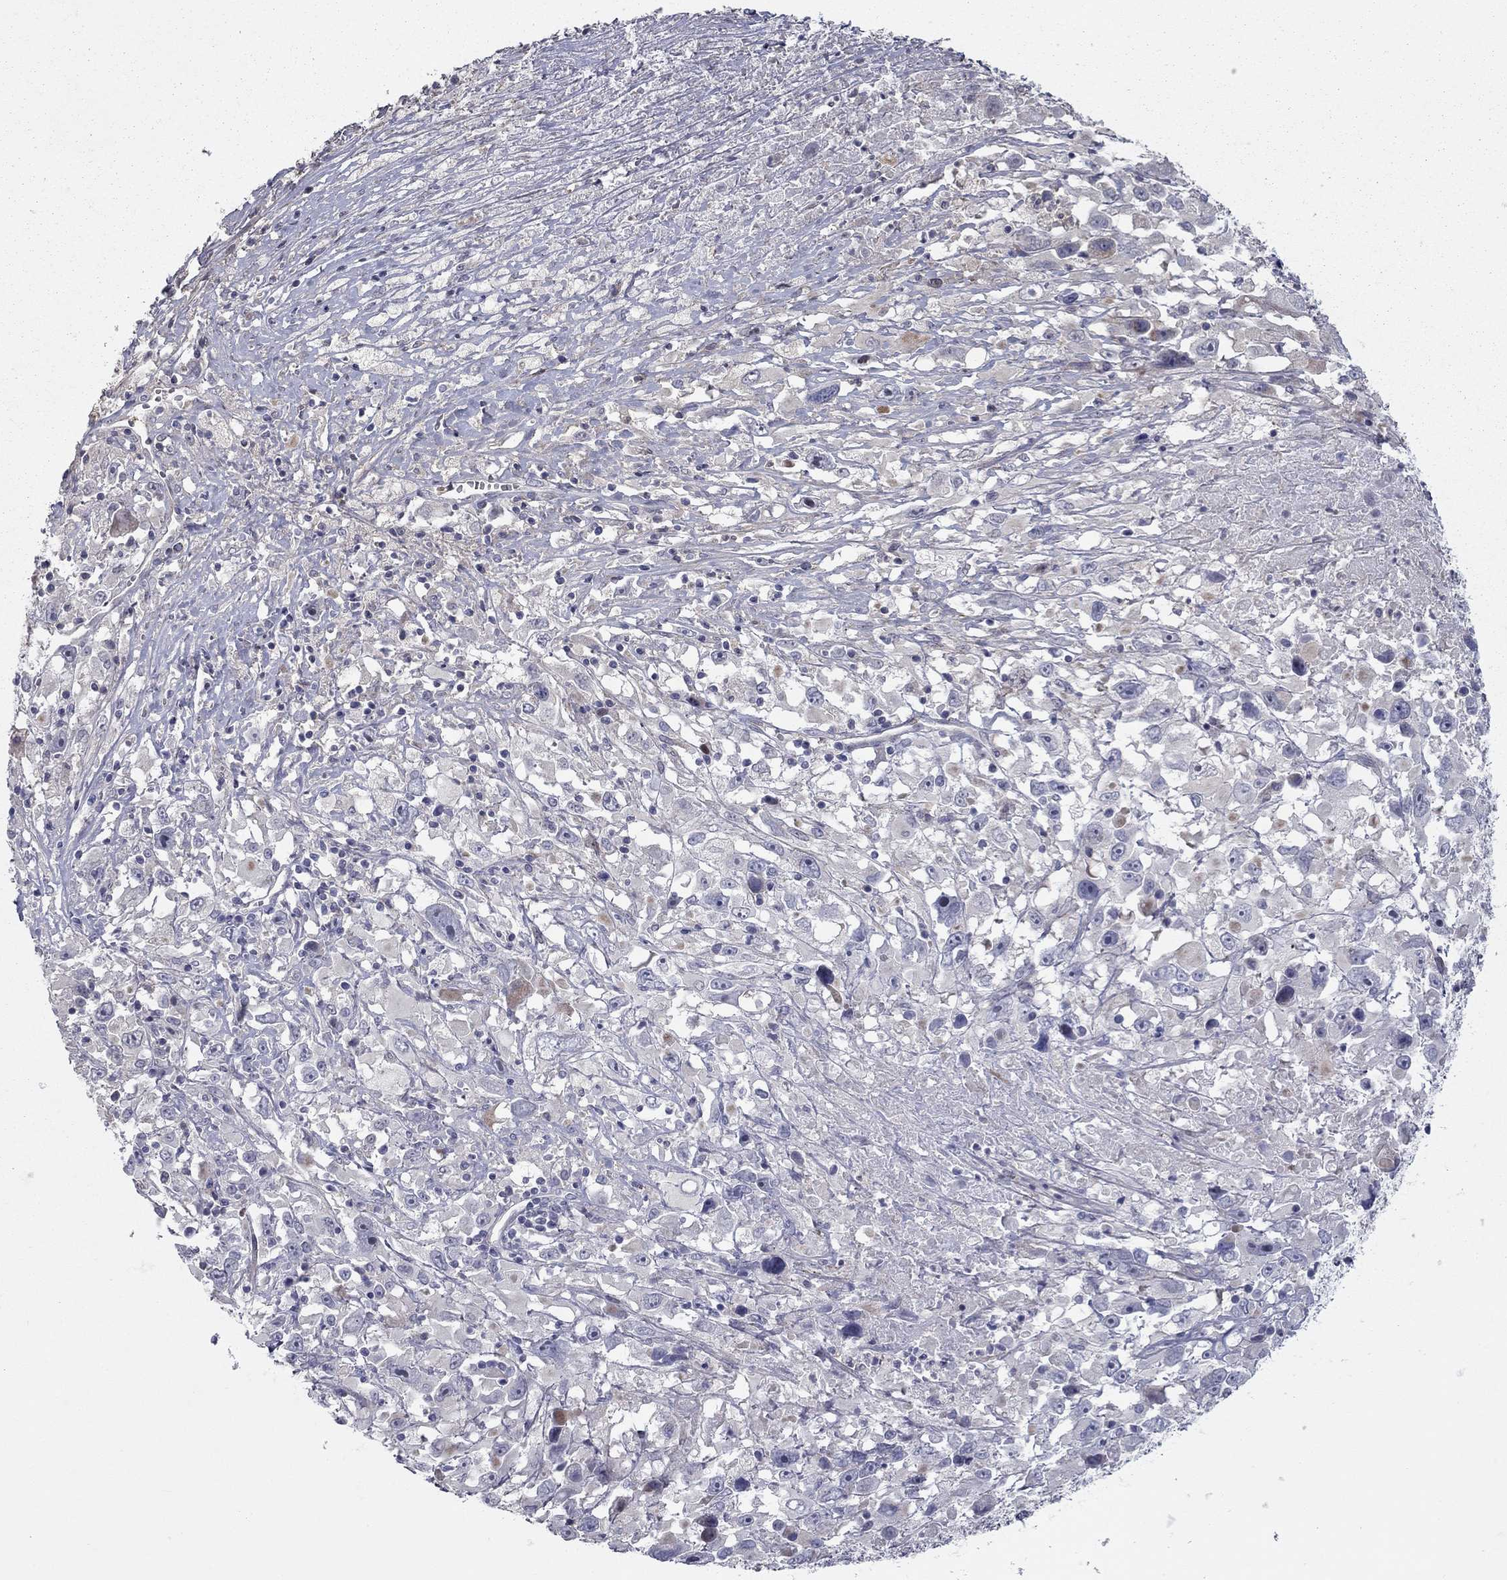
{"staining": {"intensity": "negative", "quantity": "none", "location": "none"}, "tissue": "melanoma", "cell_type": "Tumor cells", "image_type": "cancer", "snomed": [{"axis": "morphology", "description": "Malignant melanoma, Metastatic site"}, {"axis": "topography", "description": "Soft tissue"}], "caption": "Immunohistochemical staining of human melanoma demonstrates no significant expression in tumor cells.", "gene": "DUSP7", "patient": {"sex": "male", "age": 50}}